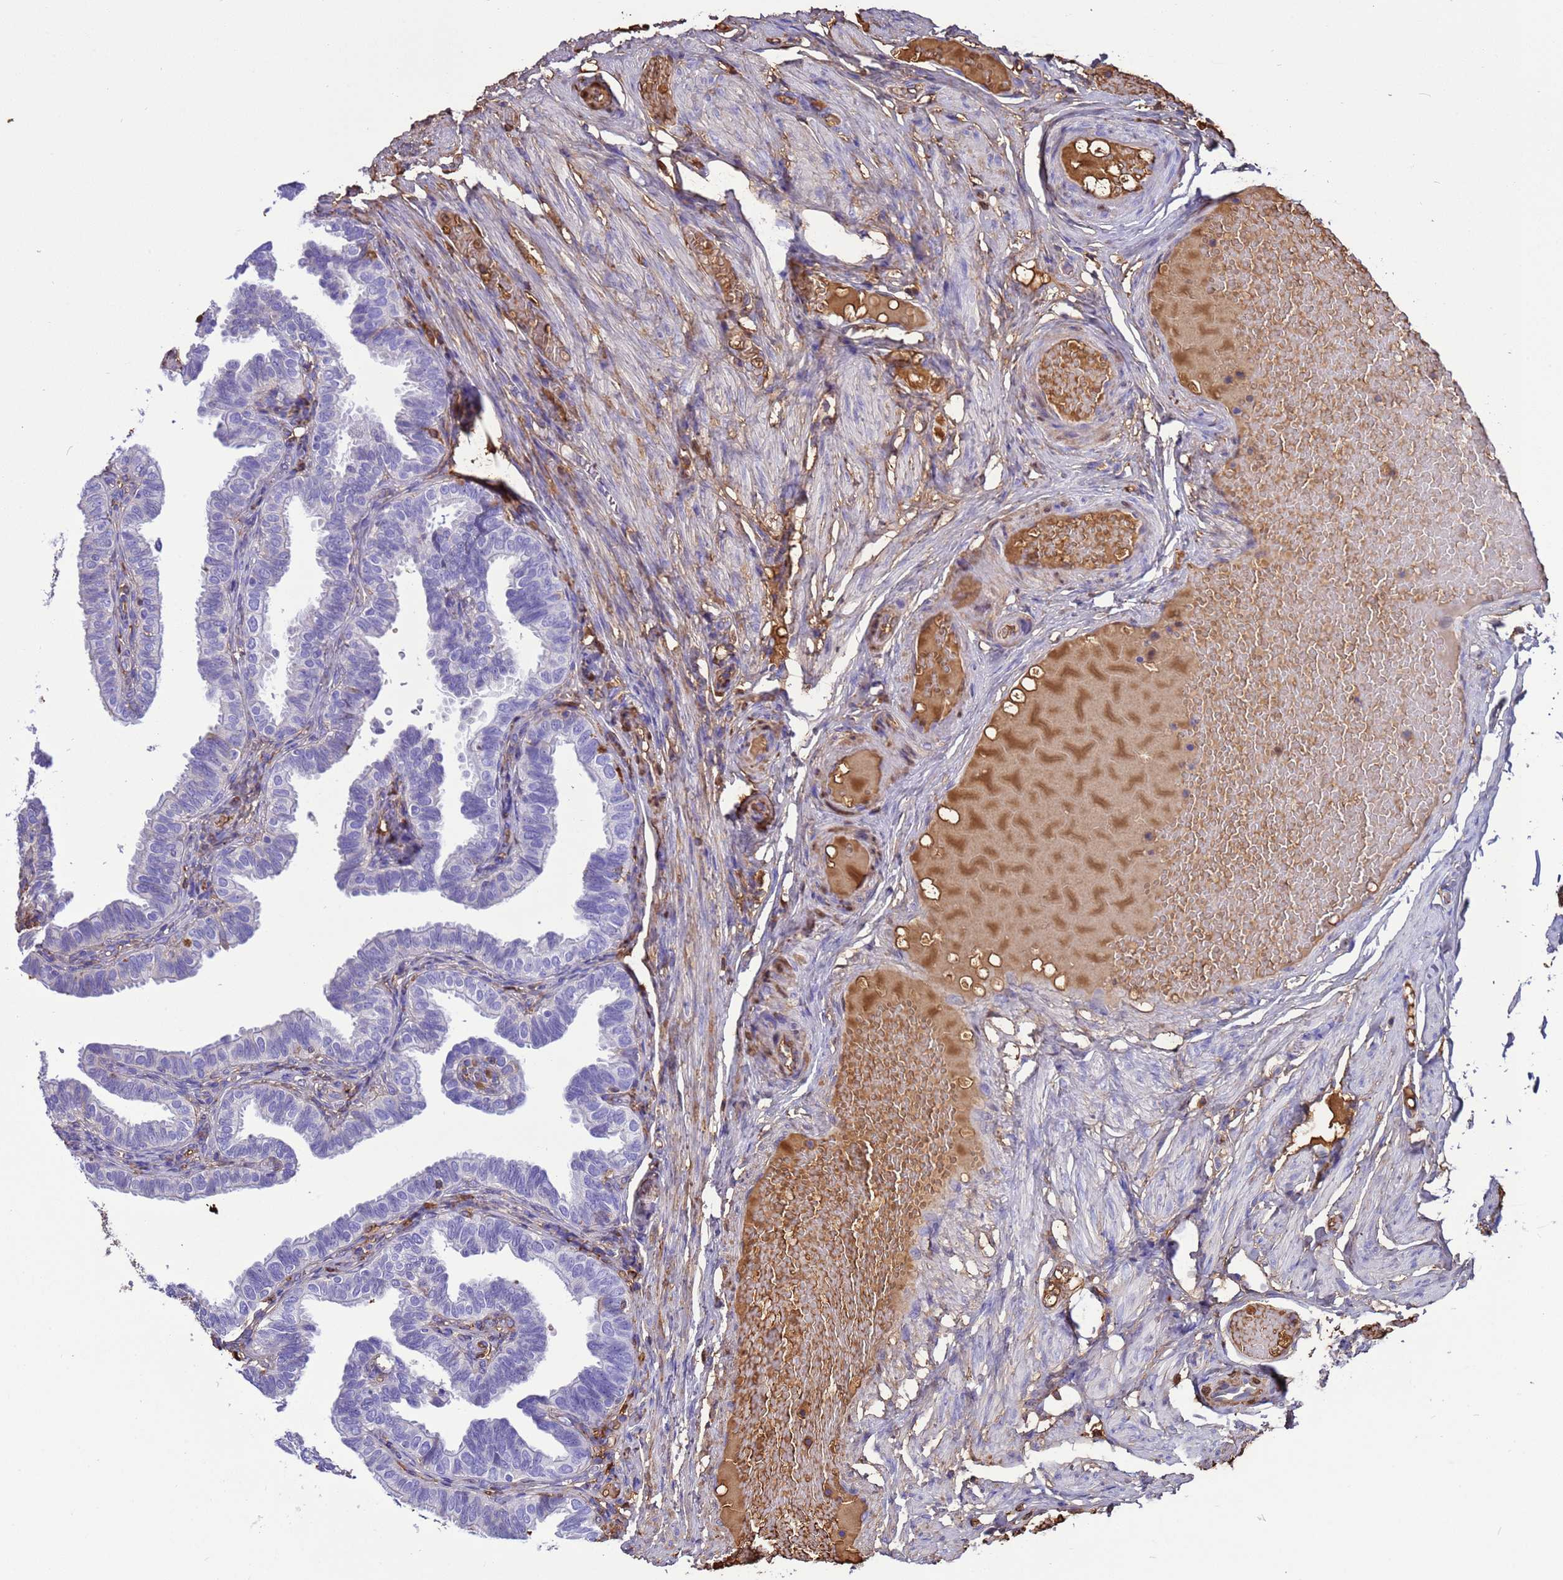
{"staining": {"intensity": "moderate", "quantity": "25%-75%", "location": "cytoplasmic/membranous"}, "tissue": "fallopian tube", "cell_type": "Glandular cells", "image_type": "normal", "snomed": [{"axis": "morphology", "description": "Normal tissue, NOS"}, {"axis": "topography", "description": "Fallopian tube"}], "caption": "The micrograph exhibits immunohistochemical staining of benign fallopian tube. There is moderate cytoplasmic/membranous staining is present in about 25%-75% of glandular cells. (DAB IHC with brightfield microscopy, high magnification).", "gene": "H1", "patient": {"sex": "female", "age": 39}}